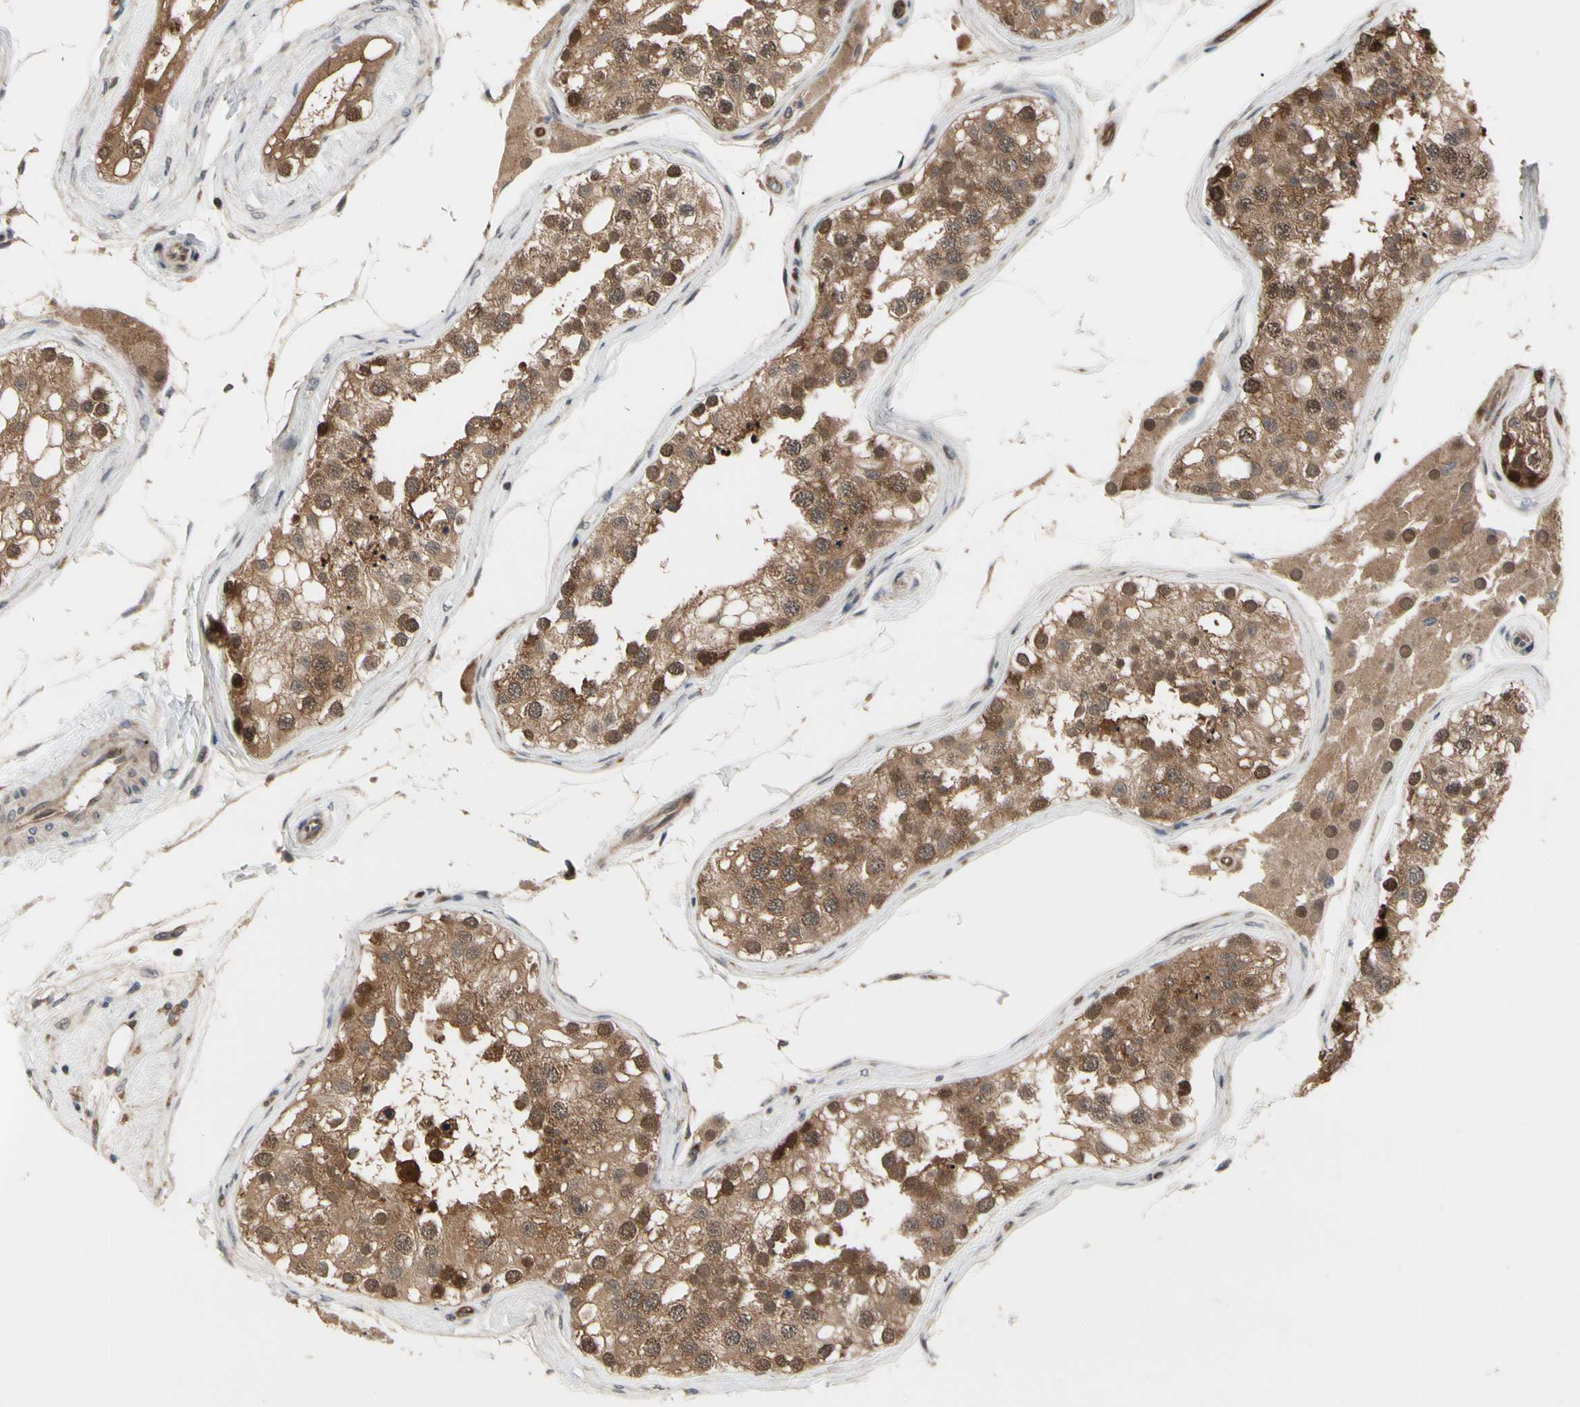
{"staining": {"intensity": "strong", "quantity": ">75%", "location": "cytoplasmic/membranous,nuclear"}, "tissue": "testis", "cell_type": "Cells in seminiferous ducts", "image_type": "normal", "snomed": [{"axis": "morphology", "description": "Normal tissue, NOS"}, {"axis": "topography", "description": "Testis"}], "caption": "A micrograph of testis stained for a protein demonstrates strong cytoplasmic/membranous,nuclear brown staining in cells in seminiferous ducts. The staining was performed using DAB (3,3'-diaminobenzidine), with brown indicating positive protein expression. Nuclei are stained blue with hematoxylin.", "gene": "CYTIP", "patient": {"sex": "male", "age": 68}}